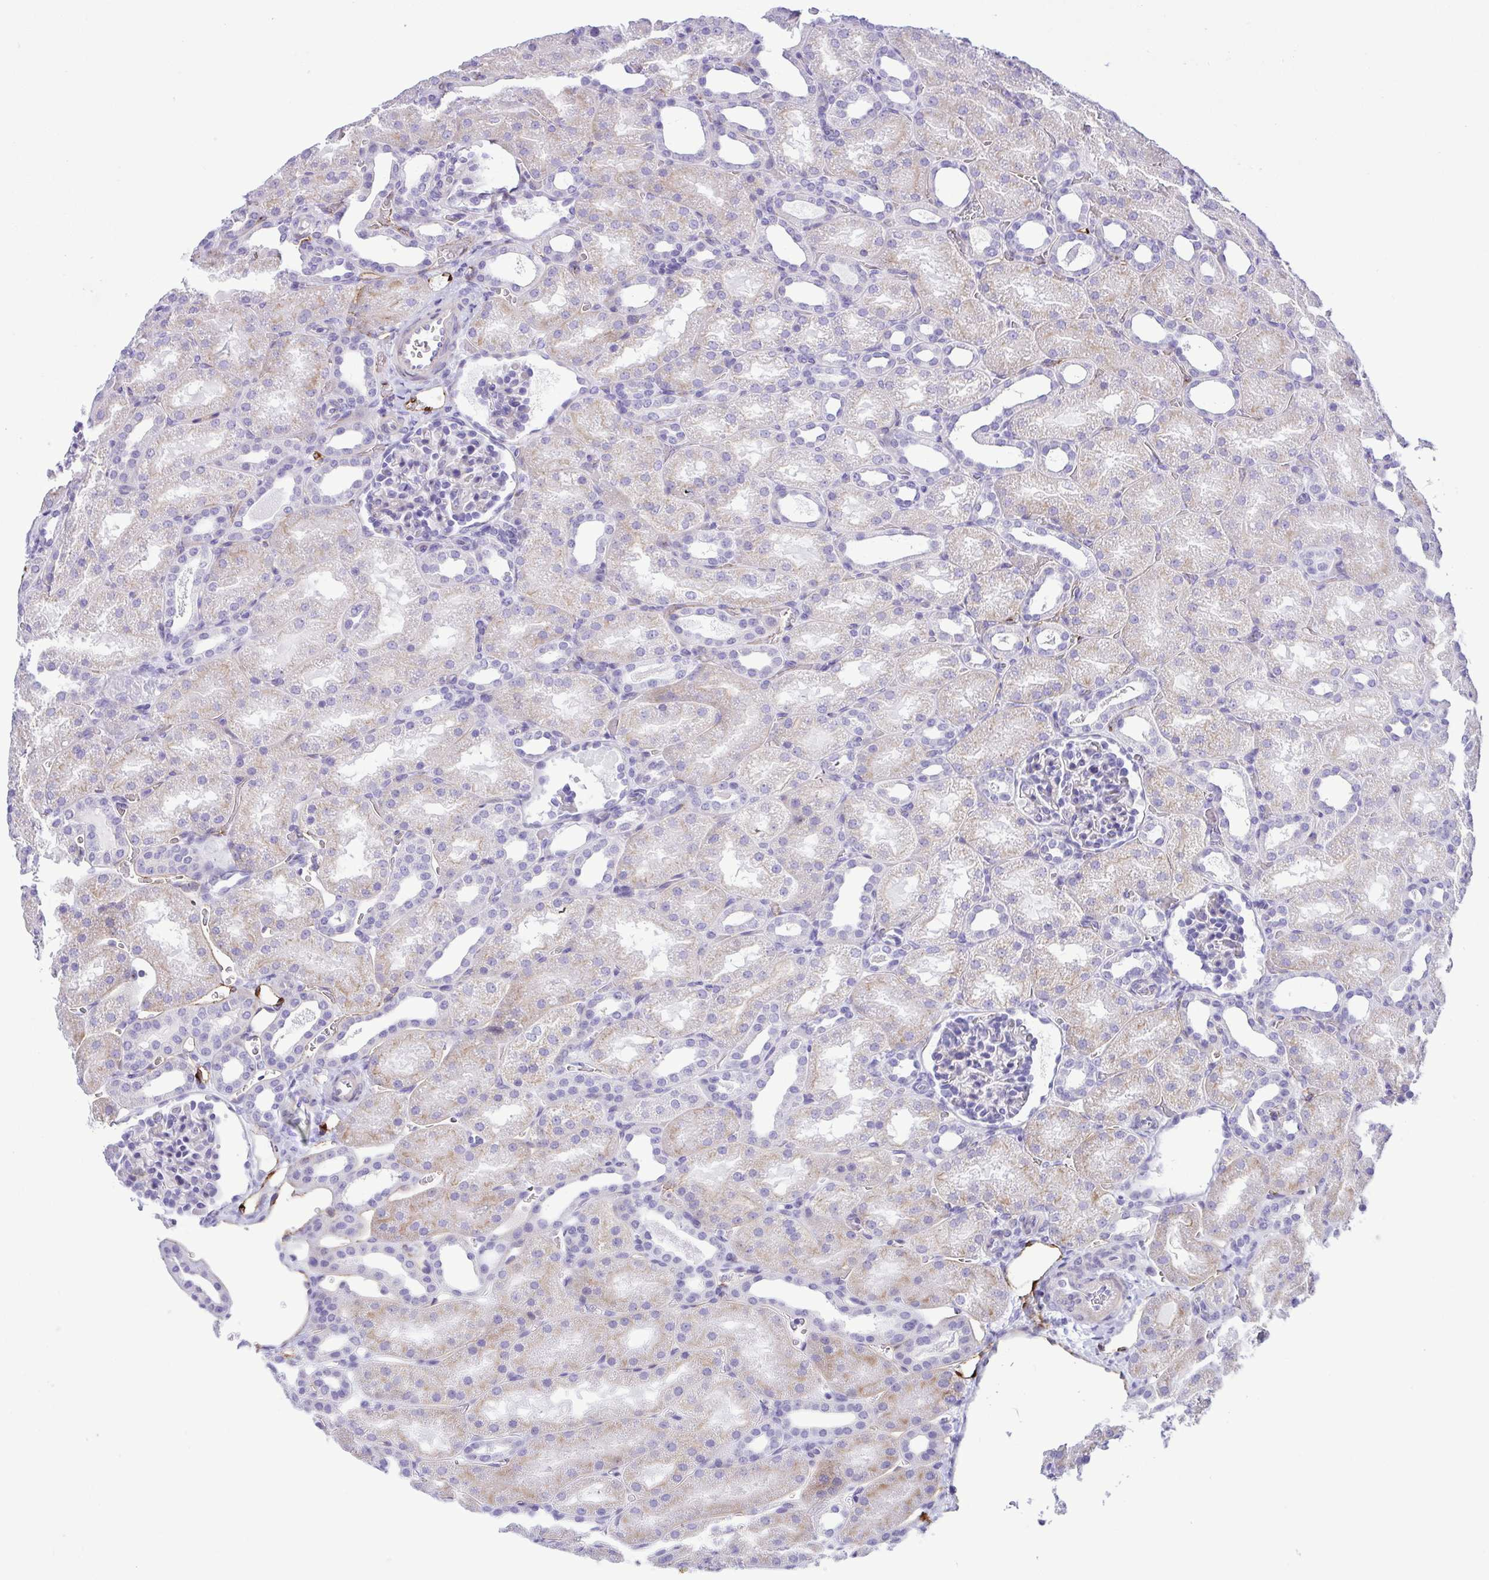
{"staining": {"intensity": "negative", "quantity": "none", "location": "none"}, "tissue": "kidney", "cell_type": "Cells in glomeruli", "image_type": "normal", "snomed": [{"axis": "morphology", "description": "Normal tissue, NOS"}, {"axis": "topography", "description": "Kidney"}], "caption": "Immunohistochemistry (IHC) histopathology image of unremarkable kidney: kidney stained with DAB demonstrates no significant protein staining in cells in glomeruli. (DAB (3,3'-diaminobenzidine) IHC, high magnification).", "gene": "GPR182", "patient": {"sex": "male", "age": 2}}